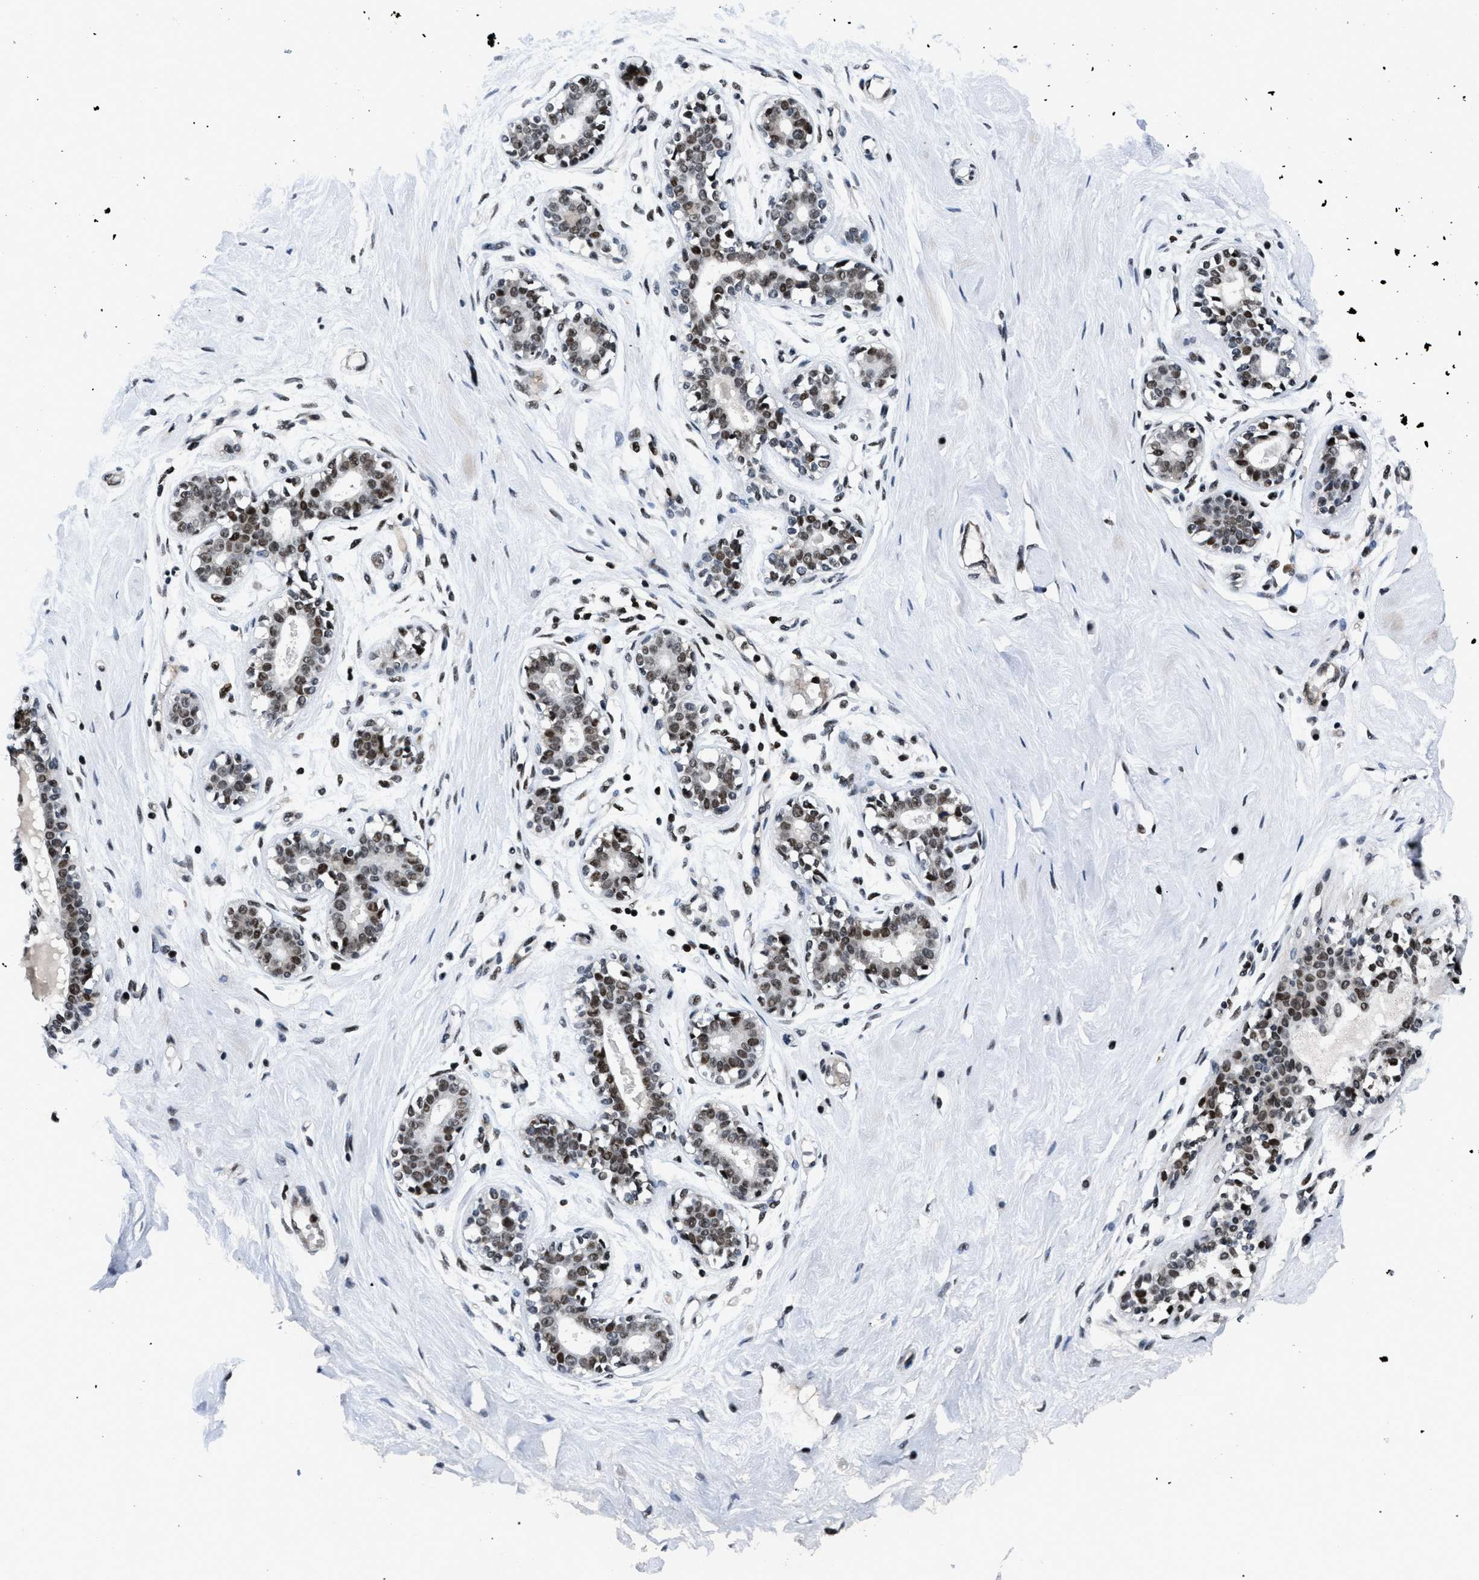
{"staining": {"intensity": "weak", "quantity": ">75%", "location": "nuclear"}, "tissue": "breast", "cell_type": "Adipocytes", "image_type": "normal", "snomed": [{"axis": "morphology", "description": "Normal tissue, NOS"}, {"axis": "topography", "description": "Breast"}], "caption": "Breast stained for a protein shows weak nuclear positivity in adipocytes. (Brightfield microscopy of DAB IHC at high magnification).", "gene": "SMARCB1", "patient": {"sex": "female", "age": 23}}